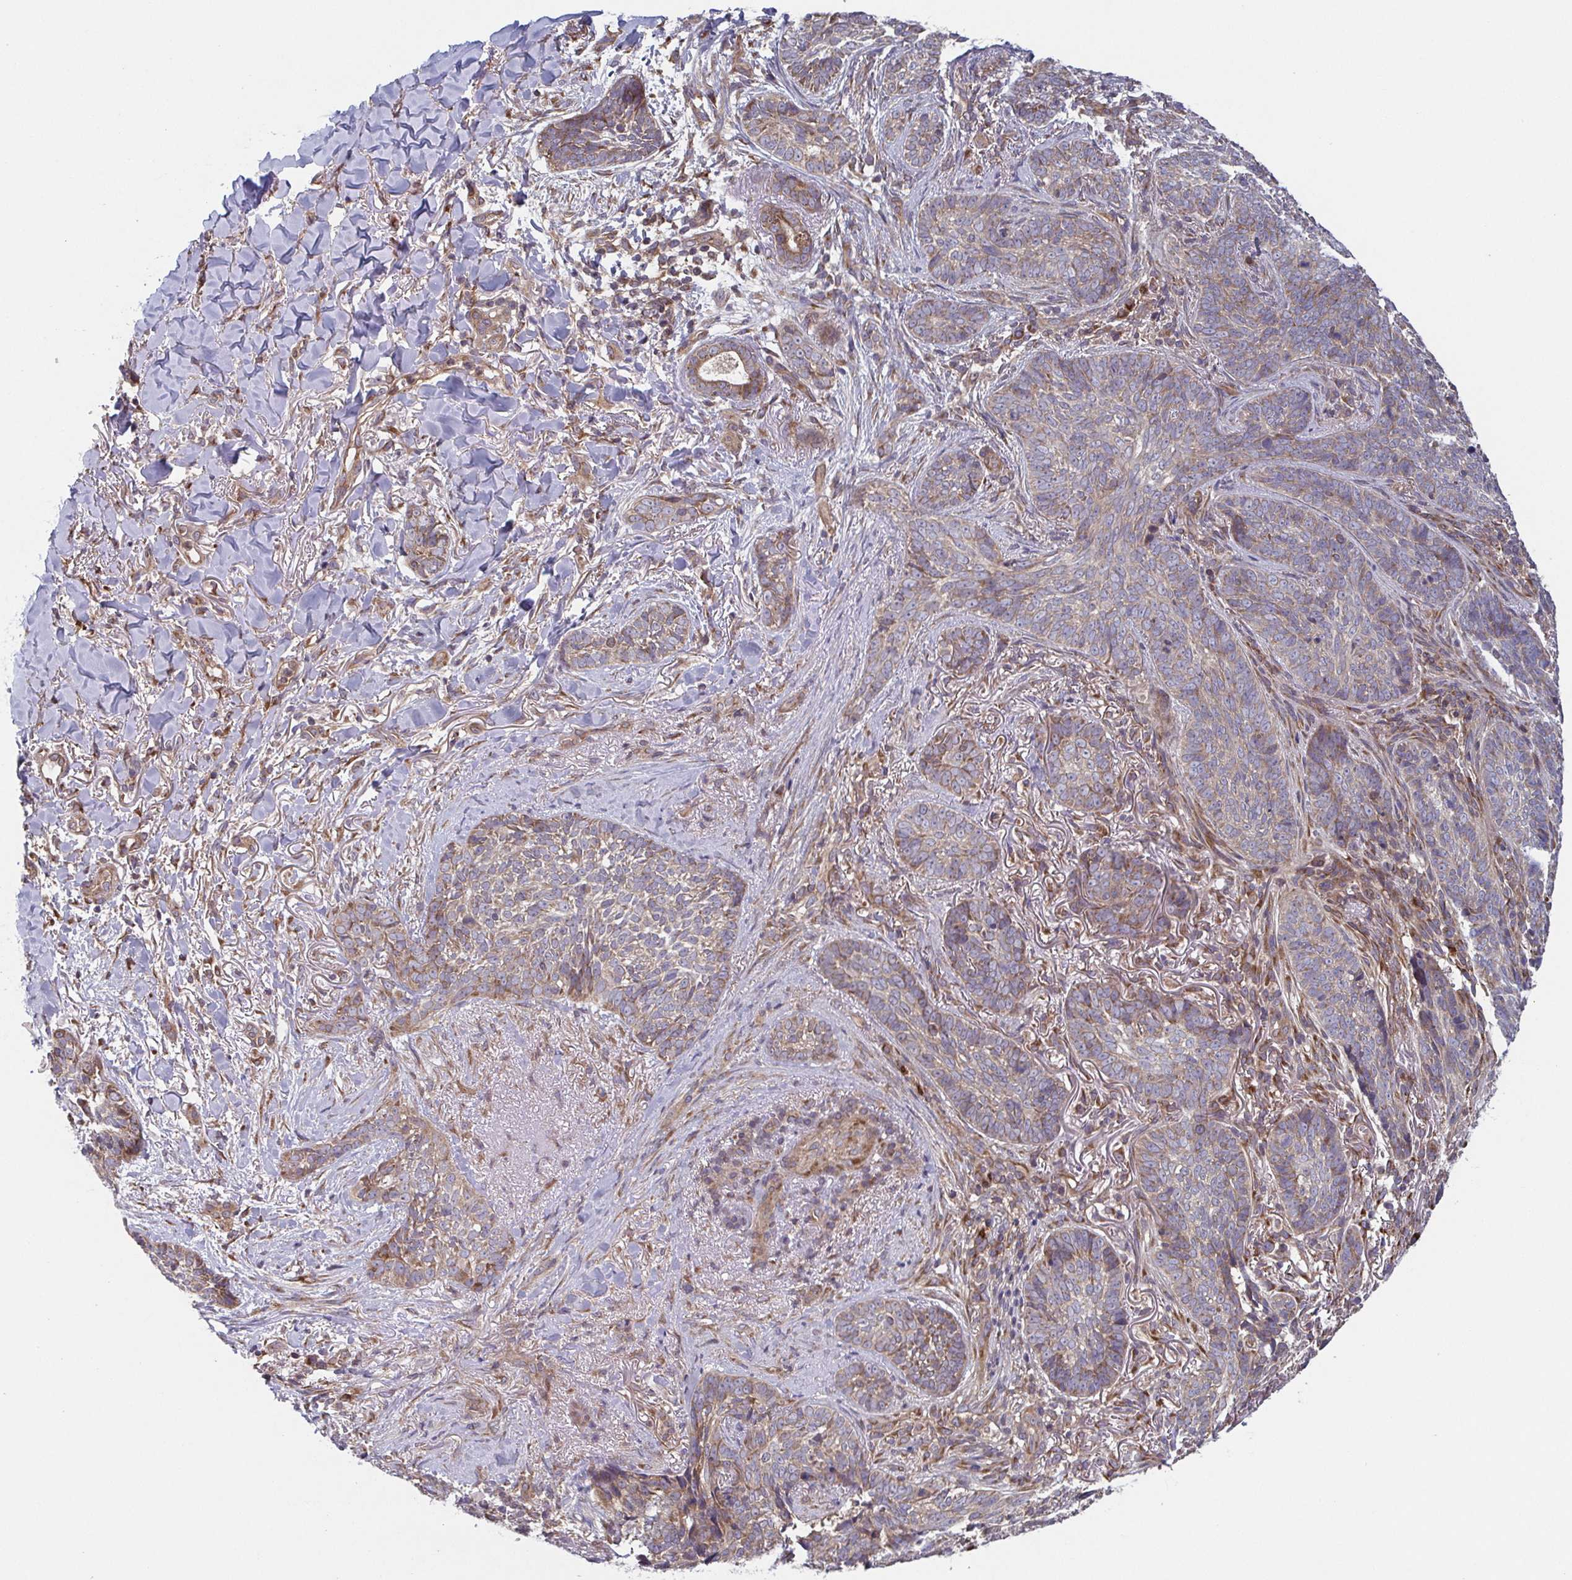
{"staining": {"intensity": "weak", "quantity": "25%-75%", "location": "cytoplasmic/membranous"}, "tissue": "skin cancer", "cell_type": "Tumor cells", "image_type": "cancer", "snomed": [{"axis": "morphology", "description": "Basal cell carcinoma"}, {"axis": "topography", "description": "Skin"}, {"axis": "topography", "description": "Skin of face"}], "caption": "This micrograph displays immunohistochemistry staining of human skin cancer (basal cell carcinoma), with low weak cytoplasmic/membranous staining in approximately 25%-75% of tumor cells.", "gene": "COPB1", "patient": {"sex": "male", "age": 88}}